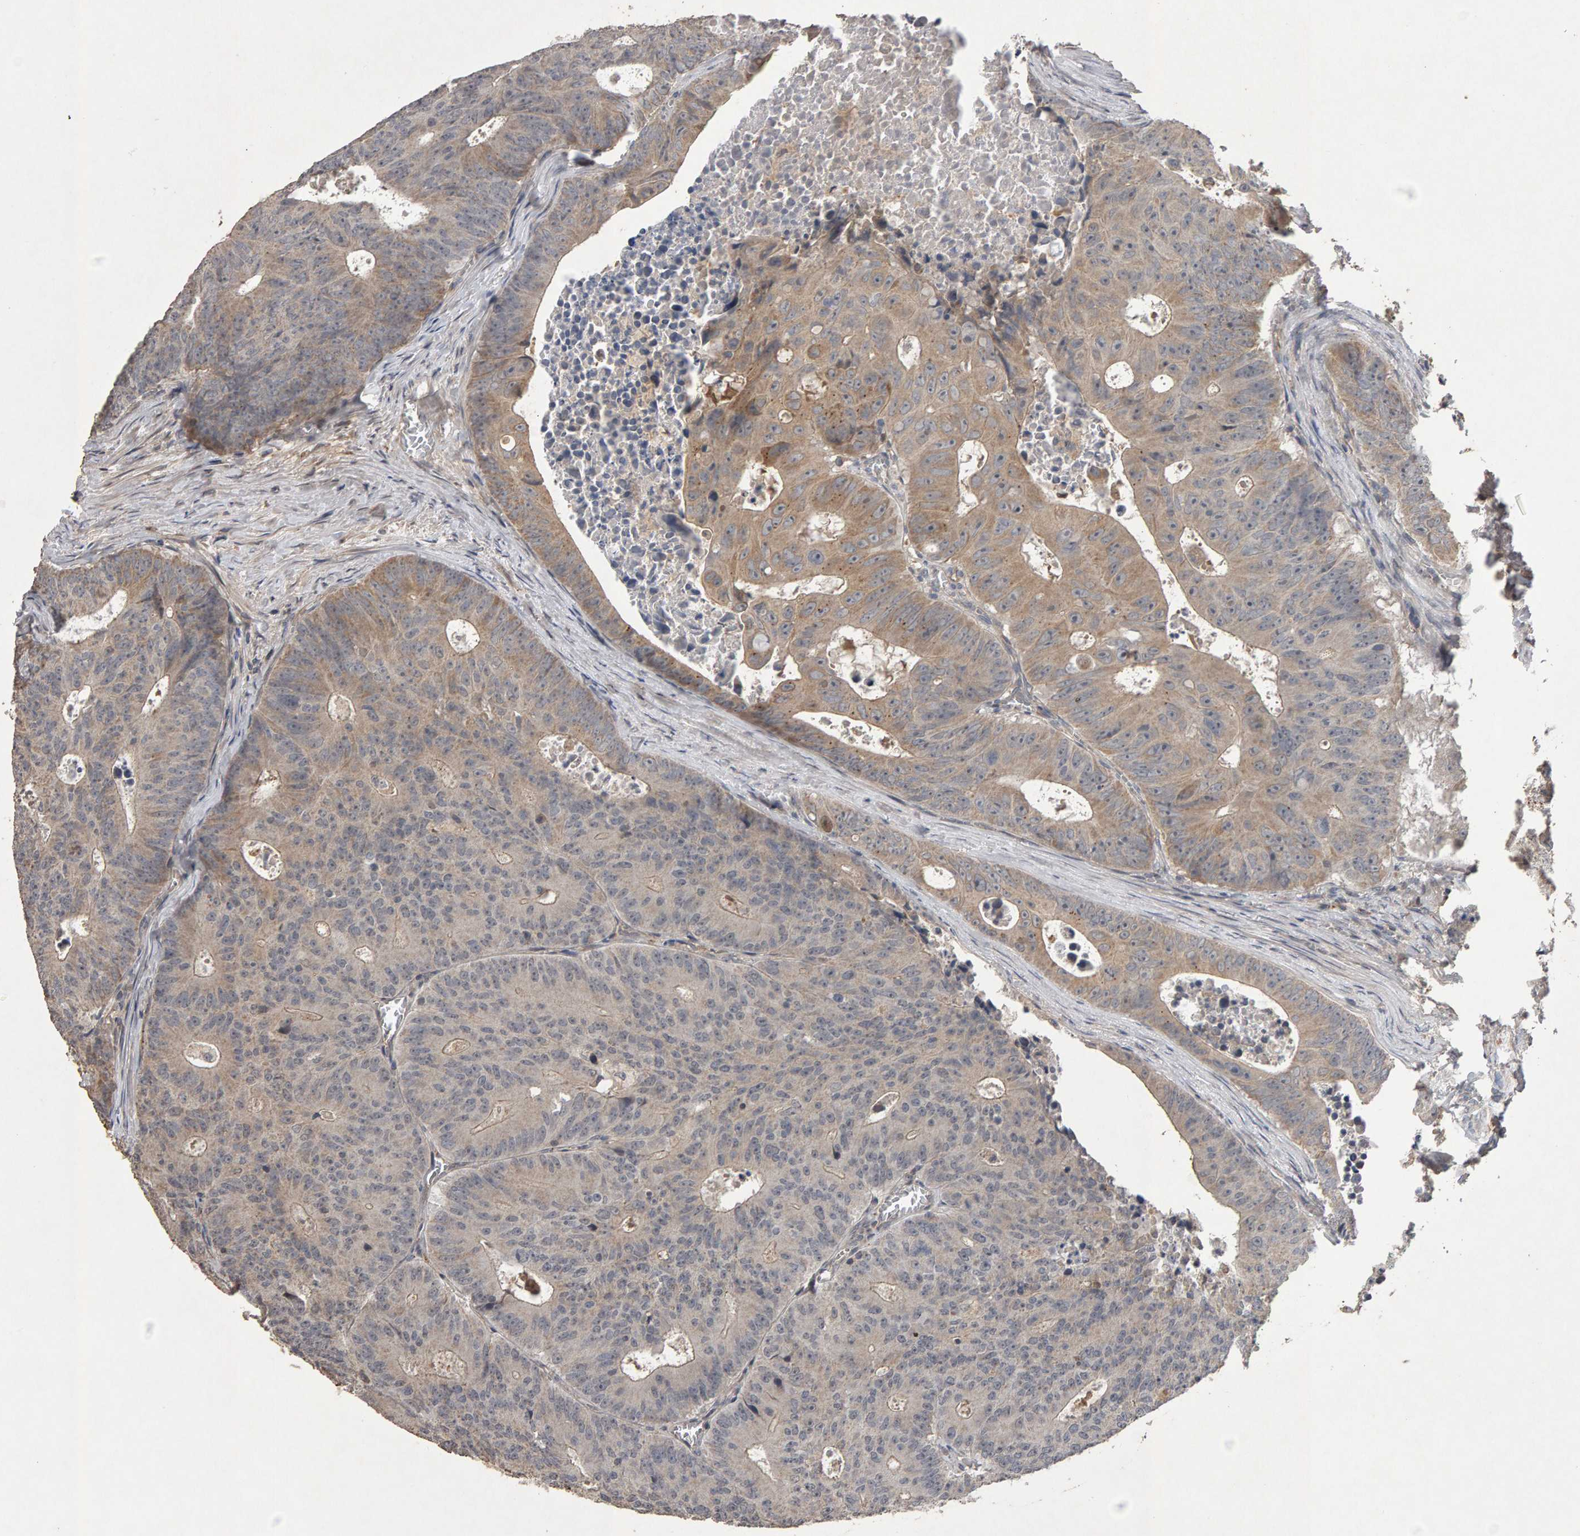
{"staining": {"intensity": "moderate", "quantity": "<25%", "location": "cytoplasmic/membranous"}, "tissue": "colorectal cancer", "cell_type": "Tumor cells", "image_type": "cancer", "snomed": [{"axis": "morphology", "description": "Adenocarcinoma, NOS"}, {"axis": "topography", "description": "Colon"}], "caption": "Human colorectal adenocarcinoma stained with a protein marker demonstrates moderate staining in tumor cells.", "gene": "COASY", "patient": {"sex": "male", "age": 87}}